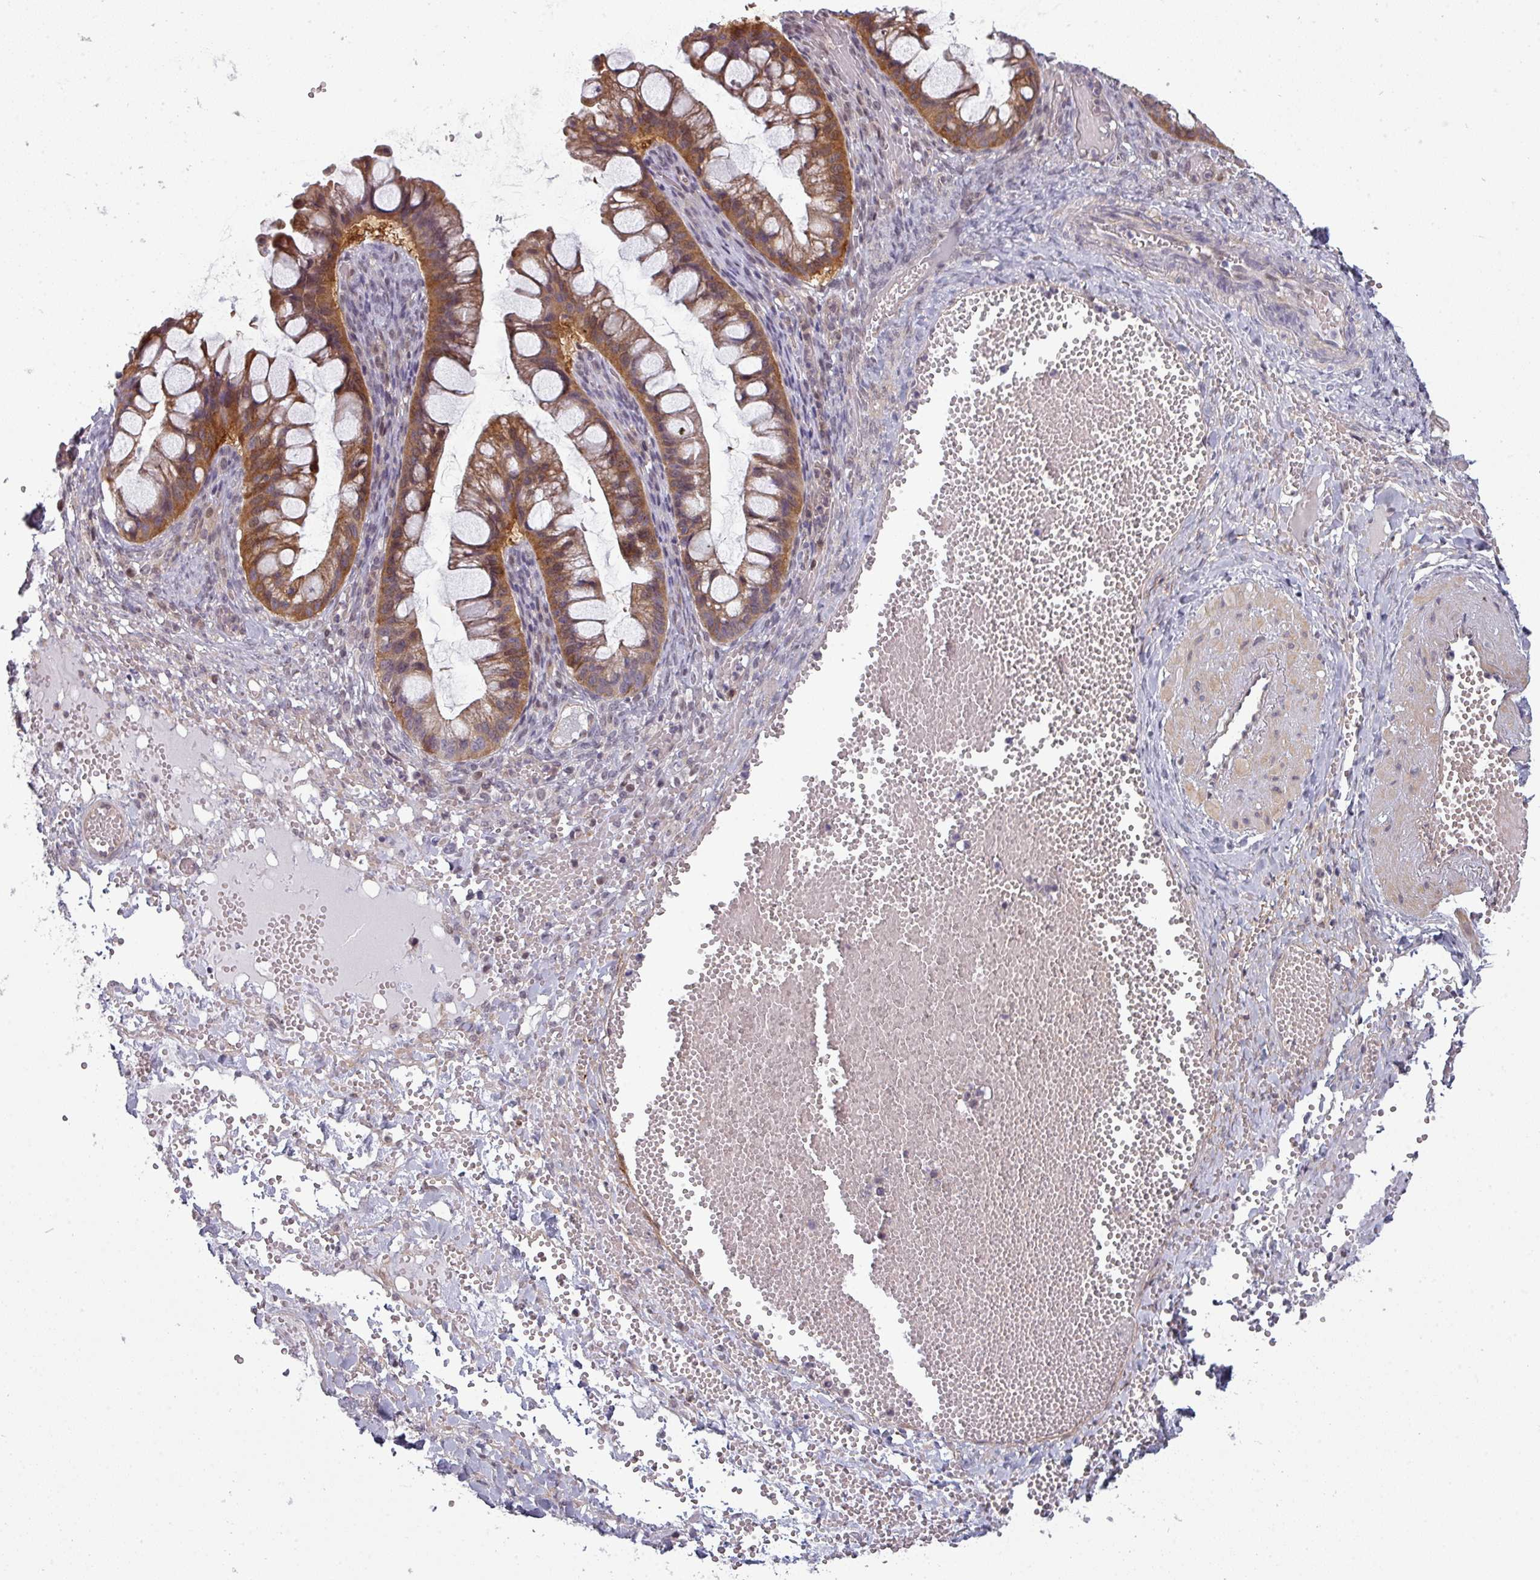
{"staining": {"intensity": "moderate", "quantity": ">75%", "location": "cytoplasmic/membranous"}, "tissue": "ovarian cancer", "cell_type": "Tumor cells", "image_type": "cancer", "snomed": [{"axis": "morphology", "description": "Cystadenocarcinoma, mucinous, NOS"}, {"axis": "topography", "description": "Ovary"}], "caption": "About >75% of tumor cells in mucinous cystadenocarcinoma (ovarian) display moderate cytoplasmic/membranous protein staining as visualized by brown immunohistochemical staining.", "gene": "PRAMEF12", "patient": {"sex": "female", "age": 73}}